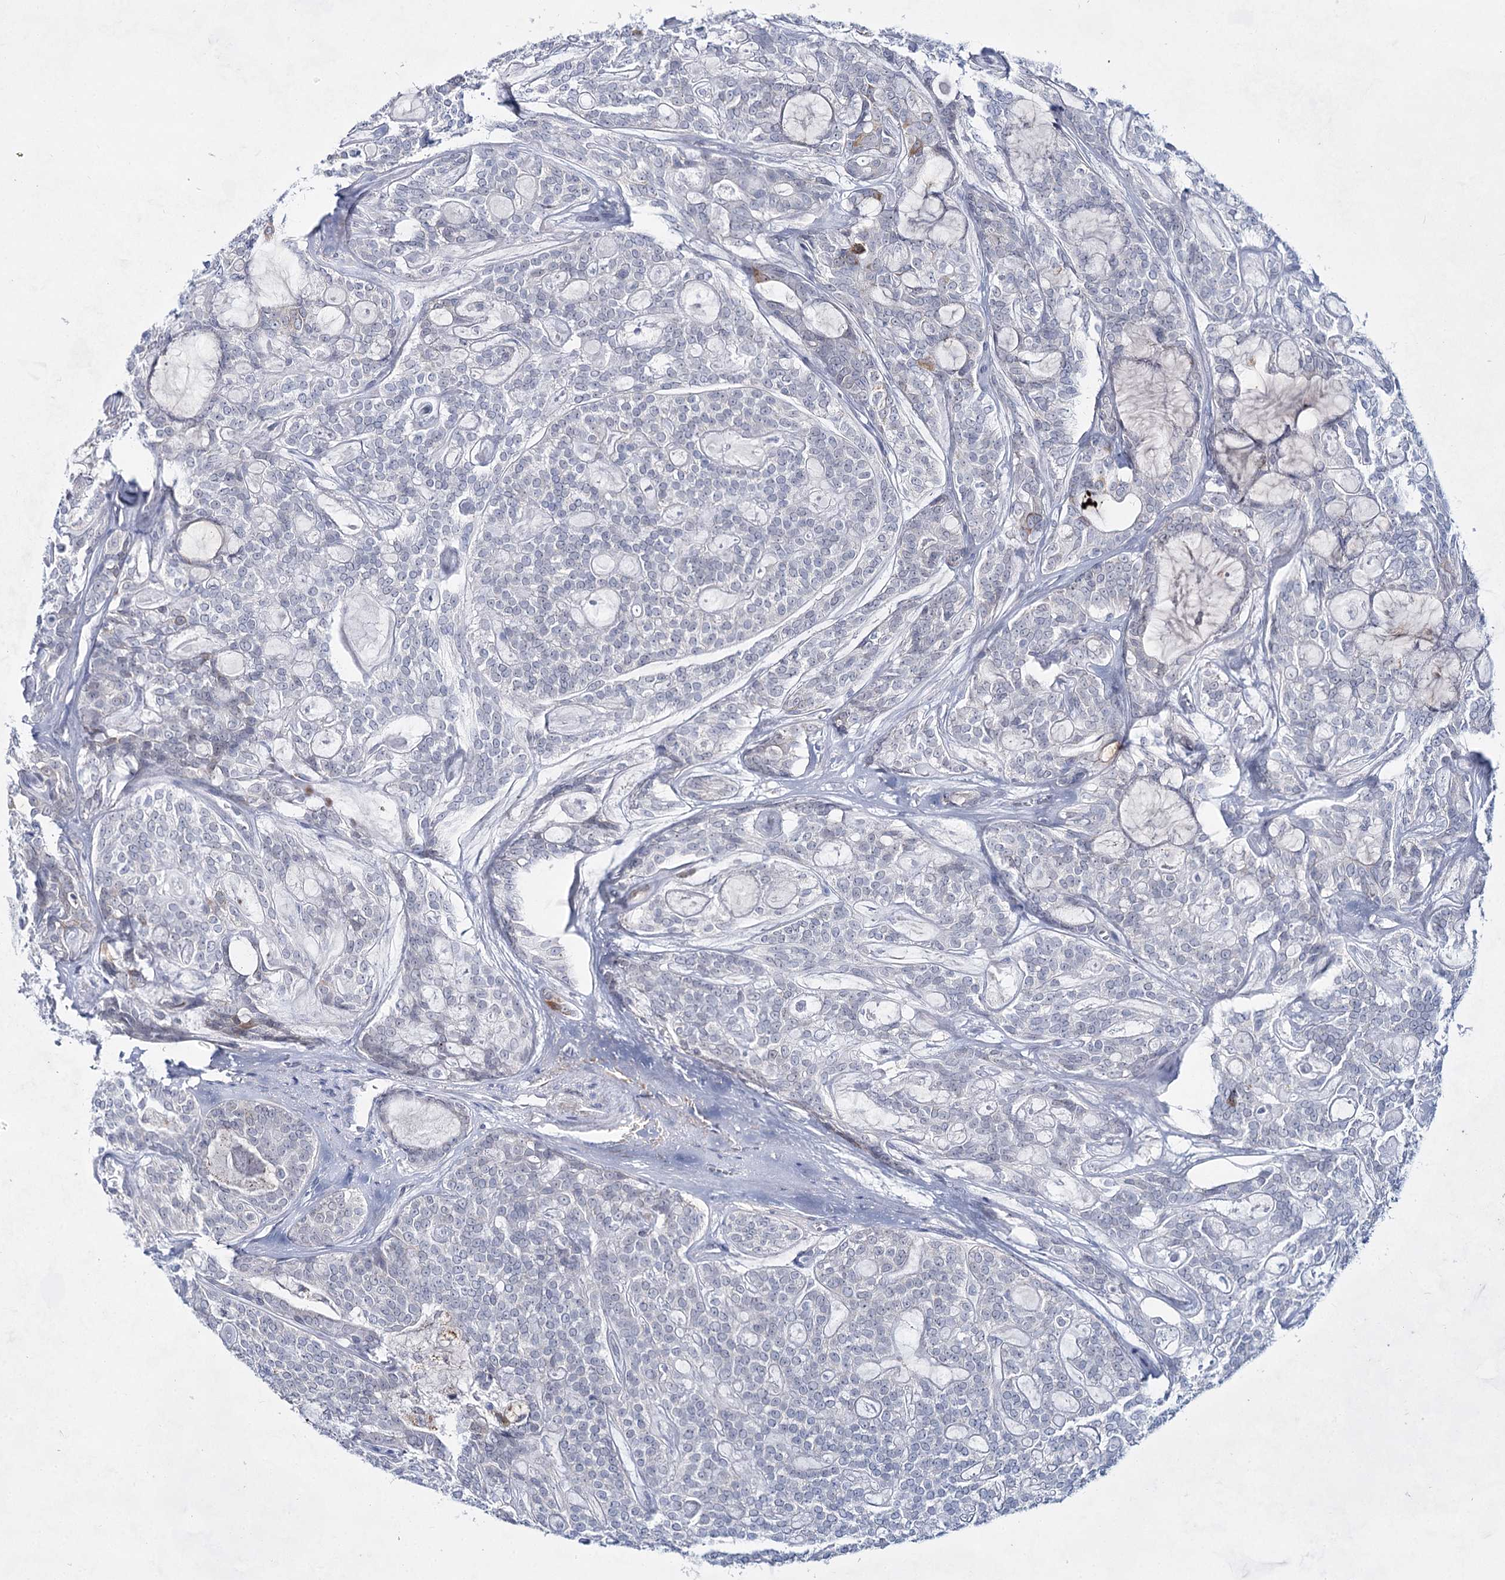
{"staining": {"intensity": "negative", "quantity": "none", "location": "none"}, "tissue": "head and neck cancer", "cell_type": "Tumor cells", "image_type": "cancer", "snomed": [{"axis": "morphology", "description": "Adenocarcinoma, NOS"}, {"axis": "topography", "description": "Head-Neck"}], "caption": "This is an immunohistochemistry (IHC) image of head and neck cancer. There is no positivity in tumor cells.", "gene": "BPHL", "patient": {"sex": "male", "age": 66}}